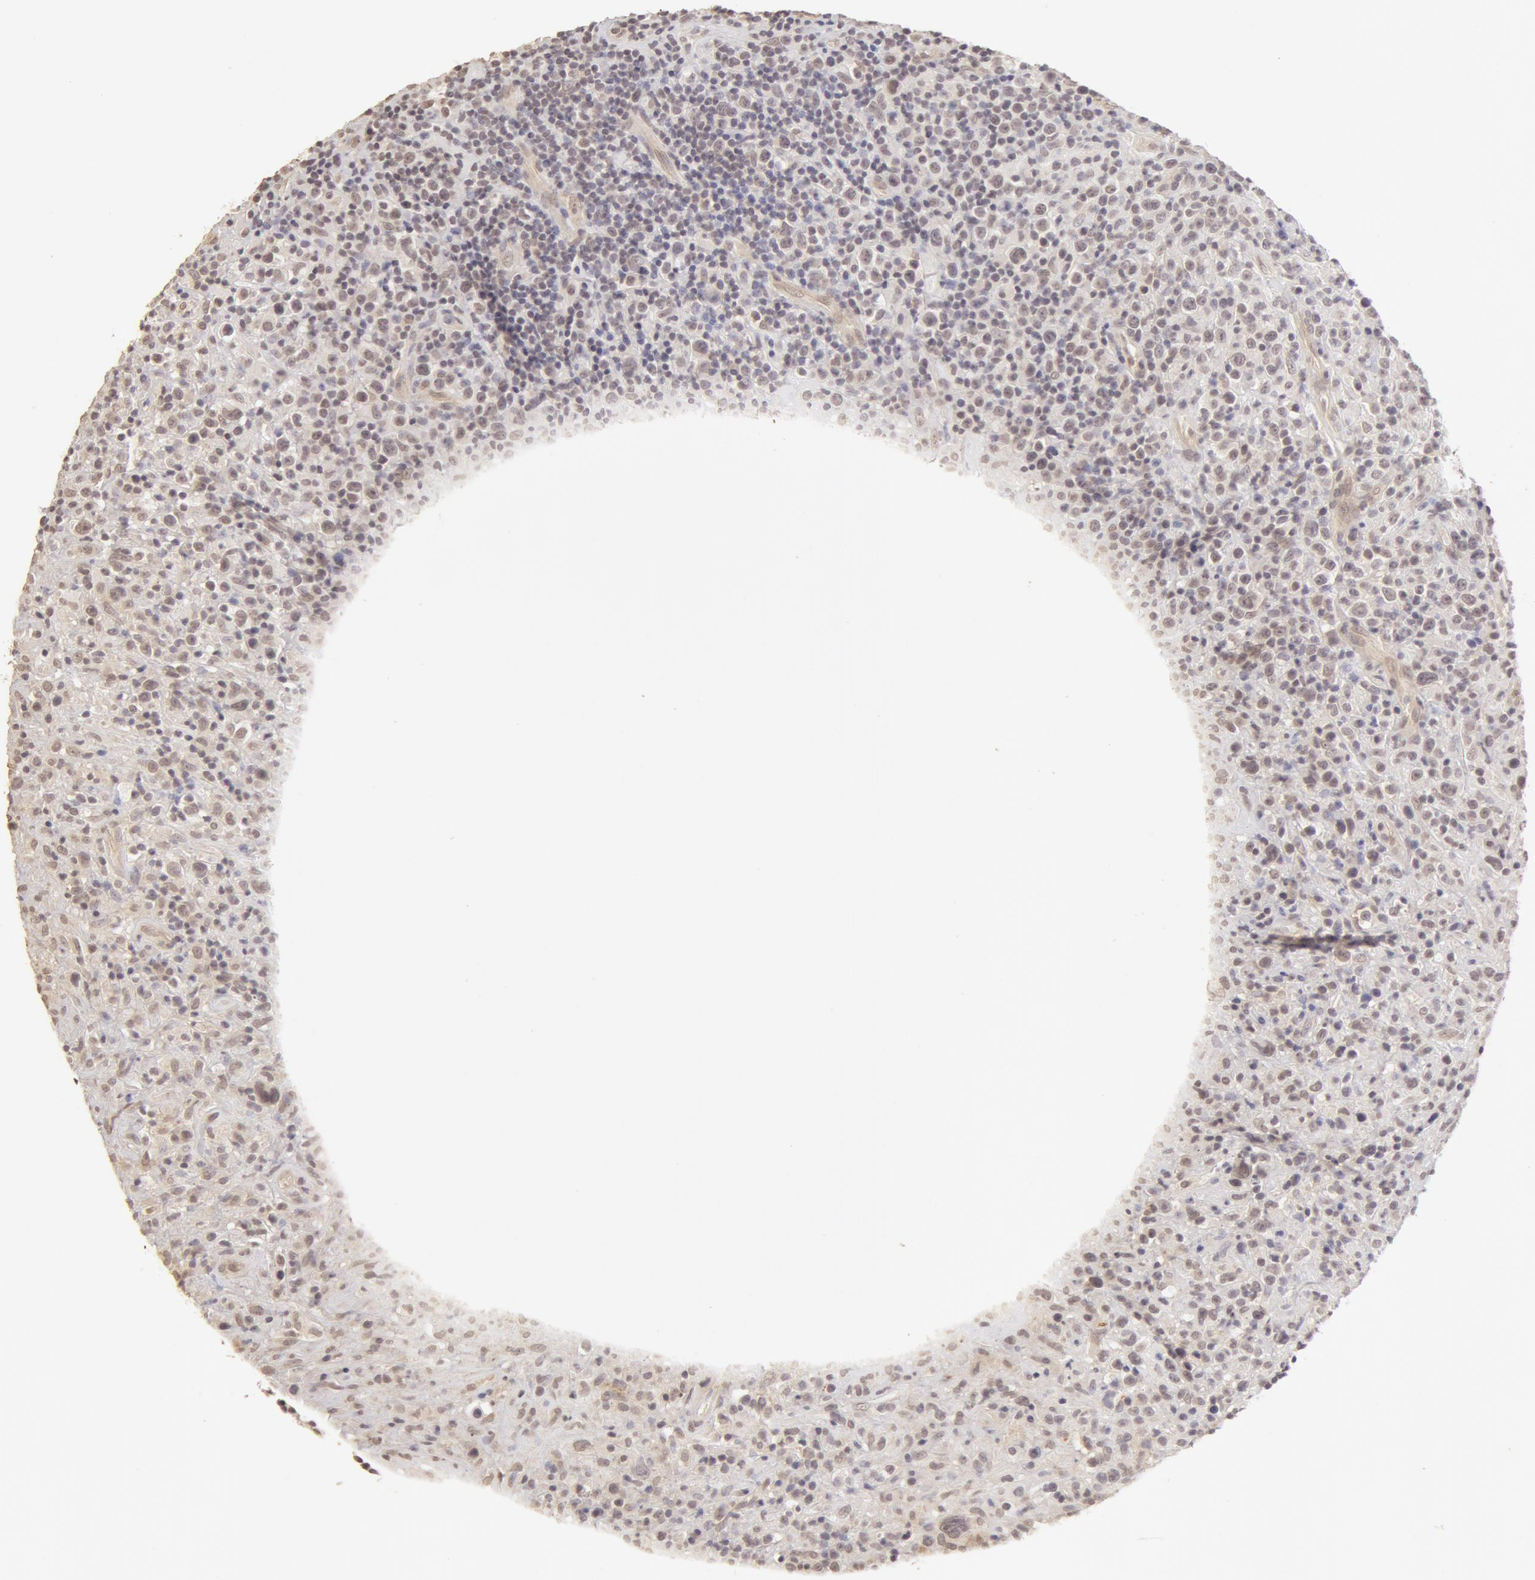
{"staining": {"intensity": "negative", "quantity": "none", "location": "none"}, "tissue": "lymphoma", "cell_type": "Tumor cells", "image_type": "cancer", "snomed": [{"axis": "morphology", "description": "Hodgkin's disease, NOS"}, {"axis": "topography", "description": "Lymph node"}], "caption": "Photomicrograph shows no significant protein positivity in tumor cells of Hodgkin's disease.", "gene": "ADAM10", "patient": {"sex": "male", "age": 46}}